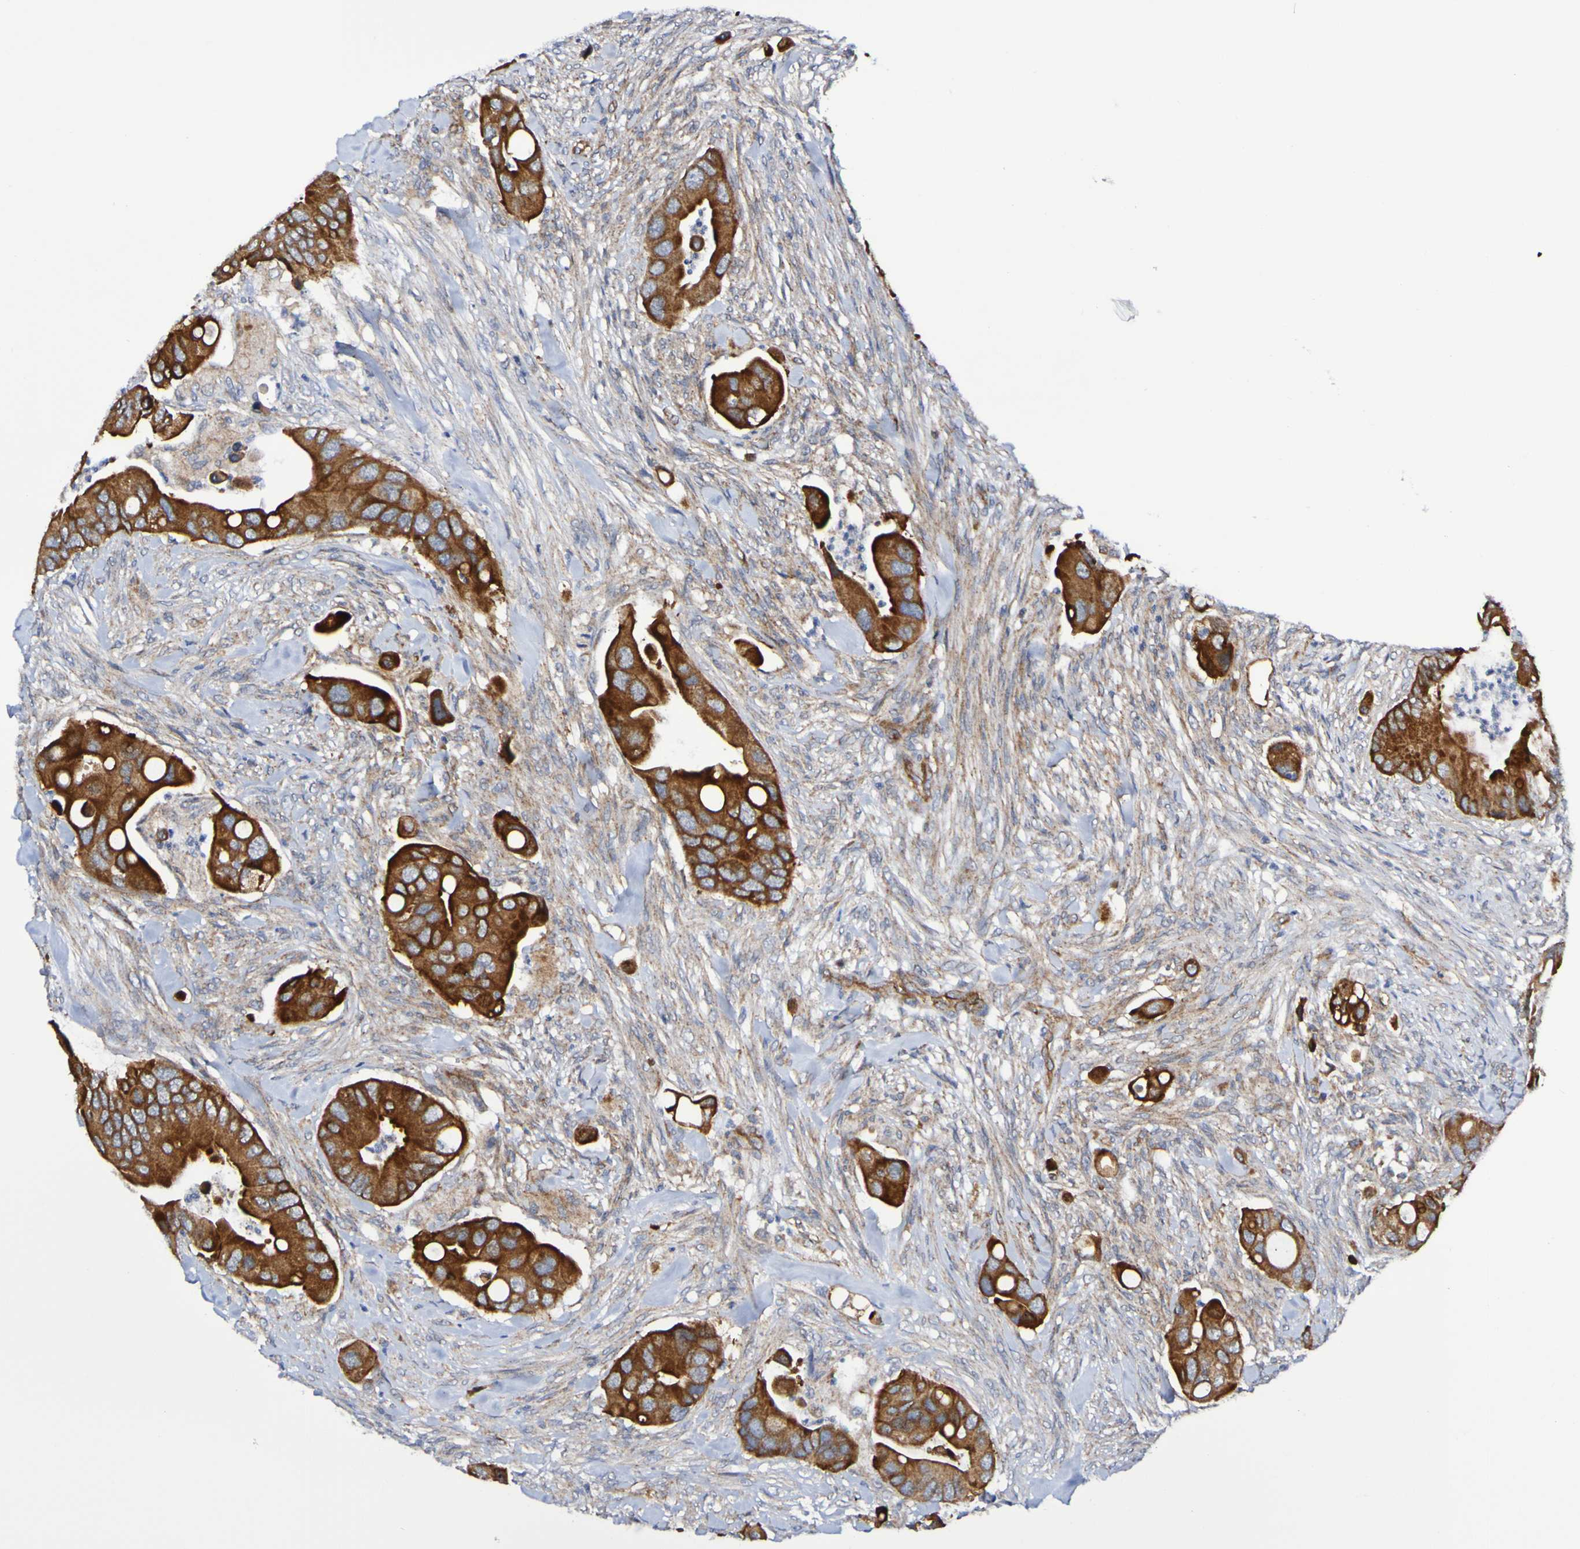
{"staining": {"intensity": "strong", "quantity": ">75%", "location": "cytoplasmic/membranous"}, "tissue": "colorectal cancer", "cell_type": "Tumor cells", "image_type": "cancer", "snomed": [{"axis": "morphology", "description": "Adenocarcinoma, NOS"}, {"axis": "topography", "description": "Rectum"}], "caption": "High-power microscopy captured an immunohistochemistry histopathology image of colorectal adenocarcinoma, revealing strong cytoplasmic/membranous staining in about >75% of tumor cells. (IHC, brightfield microscopy, high magnification).", "gene": "GJB1", "patient": {"sex": "female", "age": 57}}